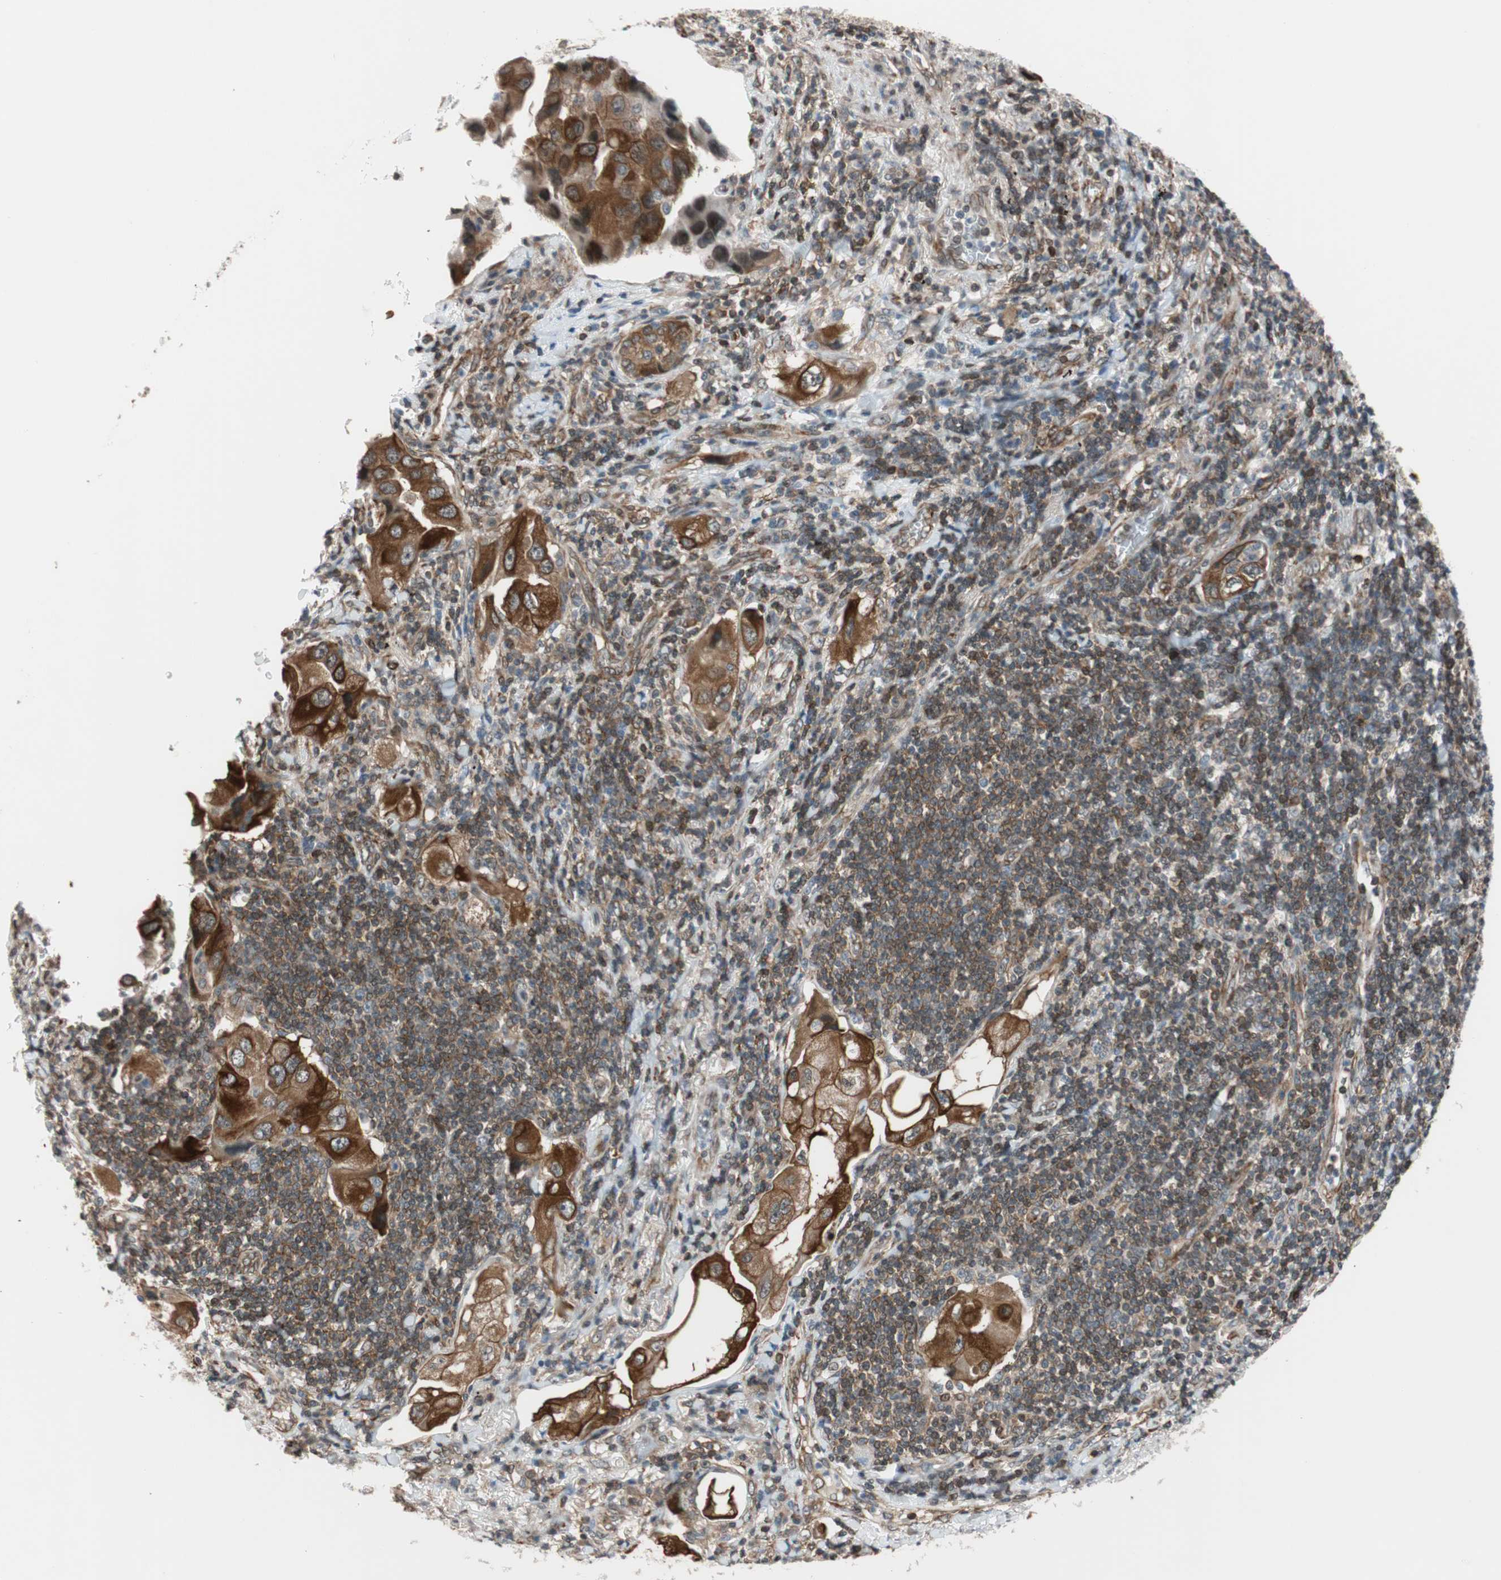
{"staining": {"intensity": "strong", "quantity": ">75%", "location": "cytoplasmic/membranous"}, "tissue": "lung cancer", "cell_type": "Tumor cells", "image_type": "cancer", "snomed": [{"axis": "morphology", "description": "Adenocarcinoma, NOS"}, {"axis": "topography", "description": "Lung"}], "caption": "About >75% of tumor cells in human adenocarcinoma (lung) demonstrate strong cytoplasmic/membranous protein staining as visualized by brown immunohistochemical staining.", "gene": "ZNF512B", "patient": {"sex": "female", "age": 65}}